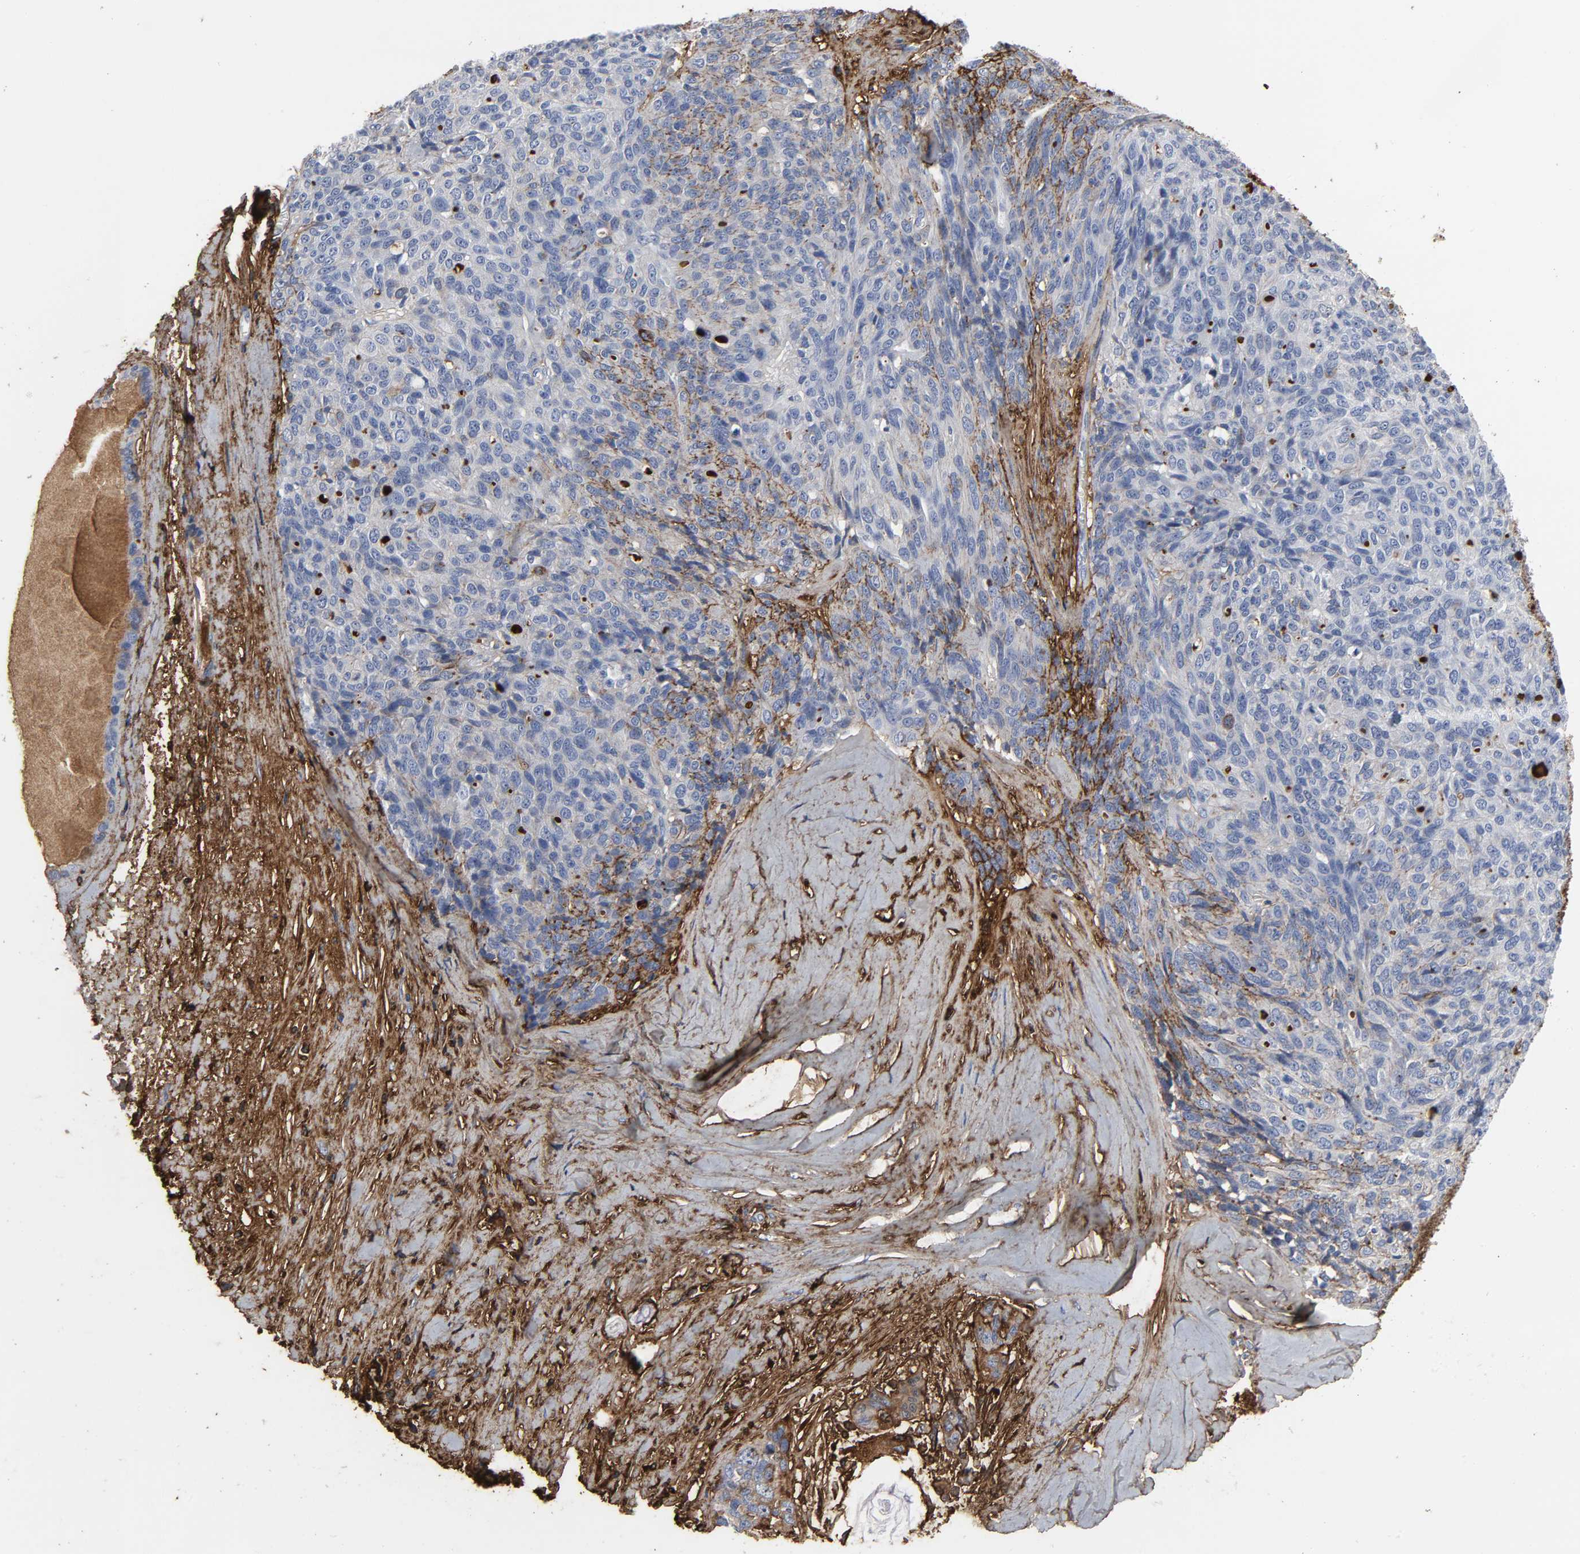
{"staining": {"intensity": "negative", "quantity": "none", "location": "none"}, "tissue": "ovarian cancer", "cell_type": "Tumor cells", "image_type": "cancer", "snomed": [{"axis": "morphology", "description": "Carcinoma, endometroid"}, {"axis": "topography", "description": "Ovary"}], "caption": "An image of ovarian endometroid carcinoma stained for a protein shows no brown staining in tumor cells.", "gene": "FBLN1", "patient": {"sex": "female", "age": 60}}